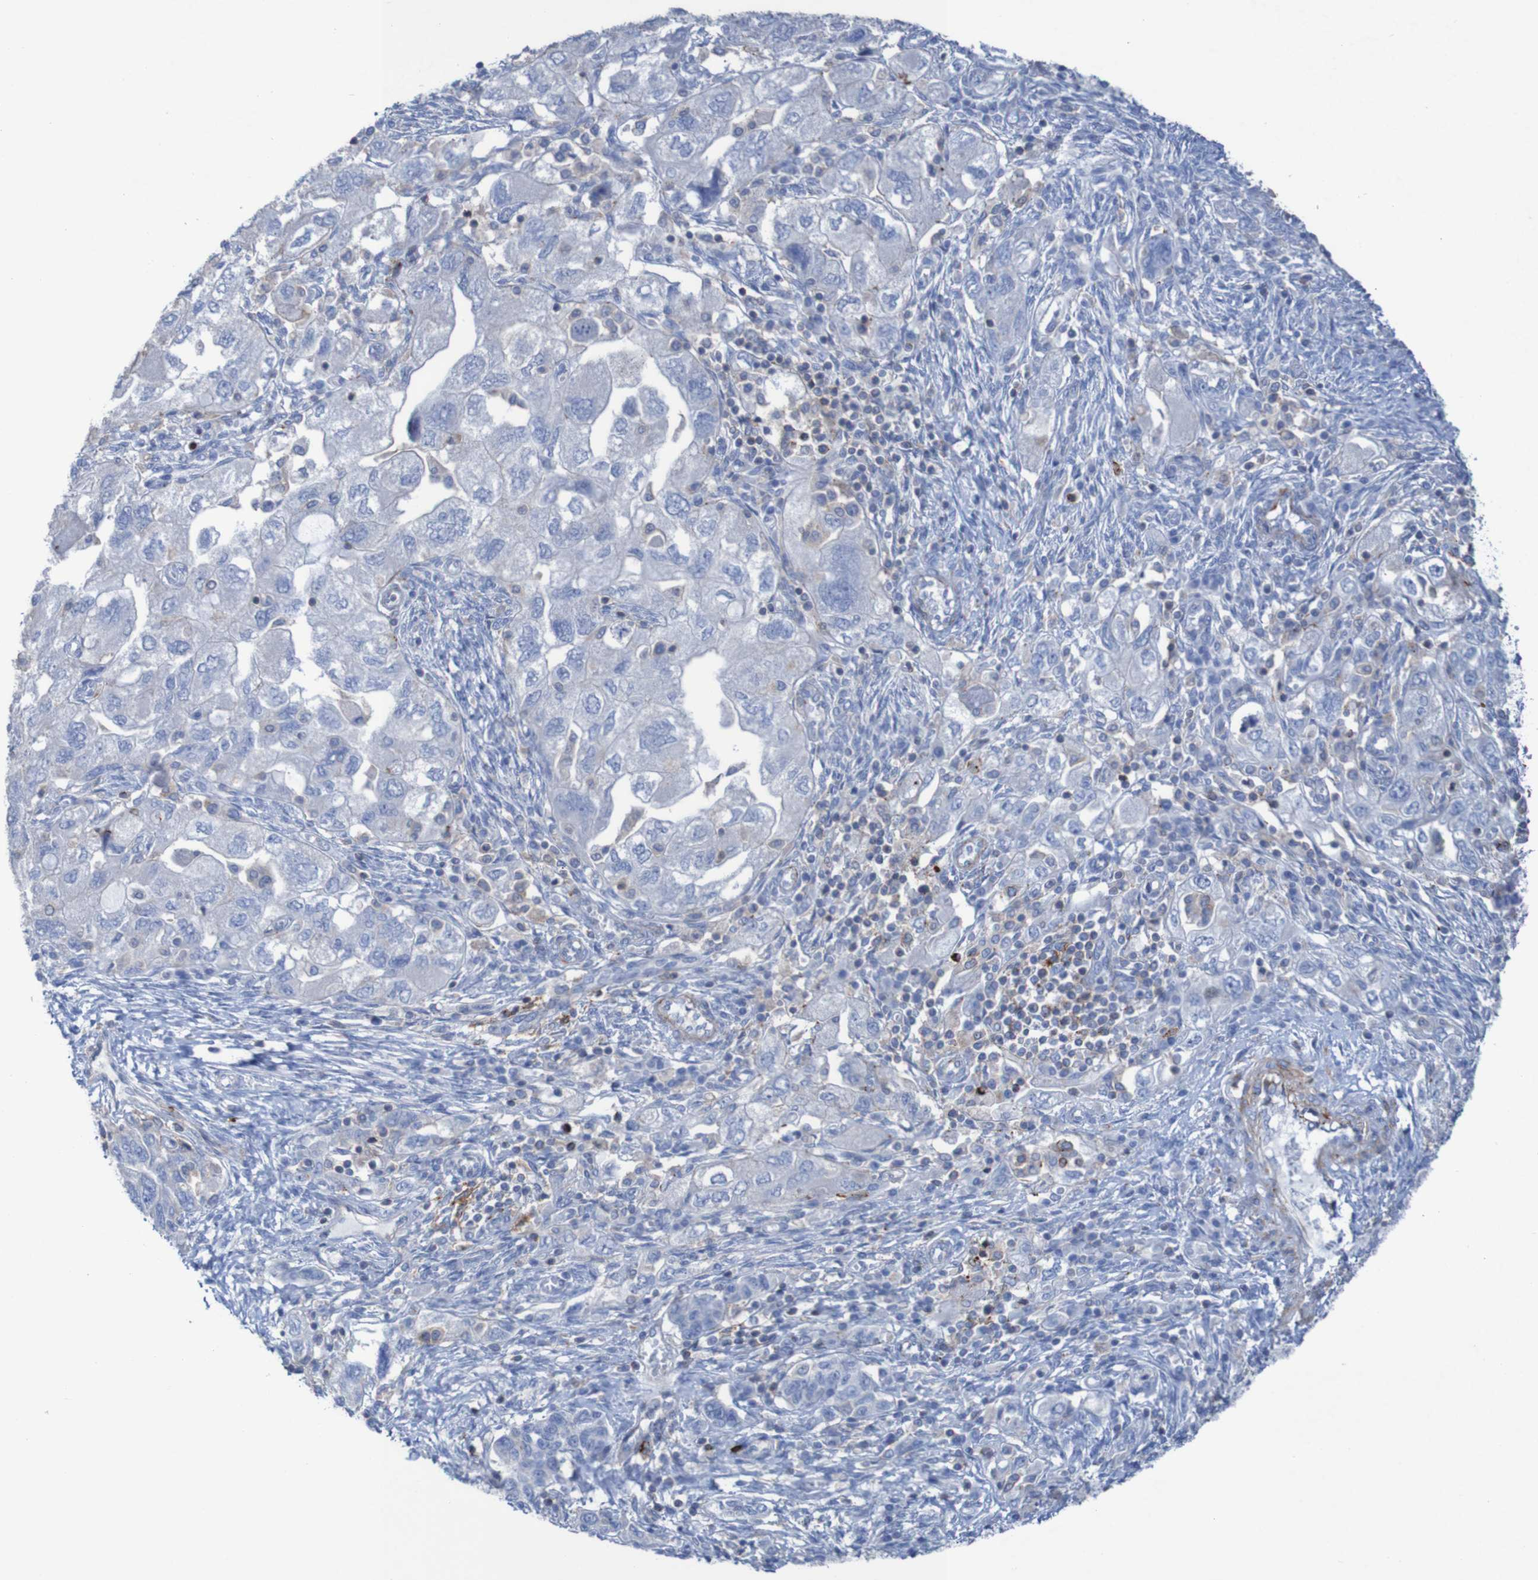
{"staining": {"intensity": "negative", "quantity": "none", "location": "none"}, "tissue": "ovarian cancer", "cell_type": "Tumor cells", "image_type": "cancer", "snomed": [{"axis": "morphology", "description": "Carcinoma, NOS"}, {"axis": "morphology", "description": "Cystadenocarcinoma, serous, NOS"}, {"axis": "topography", "description": "Ovary"}], "caption": "High power microscopy image of an immunohistochemistry histopathology image of ovarian carcinoma, revealing no significant staining in tumor cells.", "gene": "RNF182", "patient": {"sex": "female", "age": 69}}